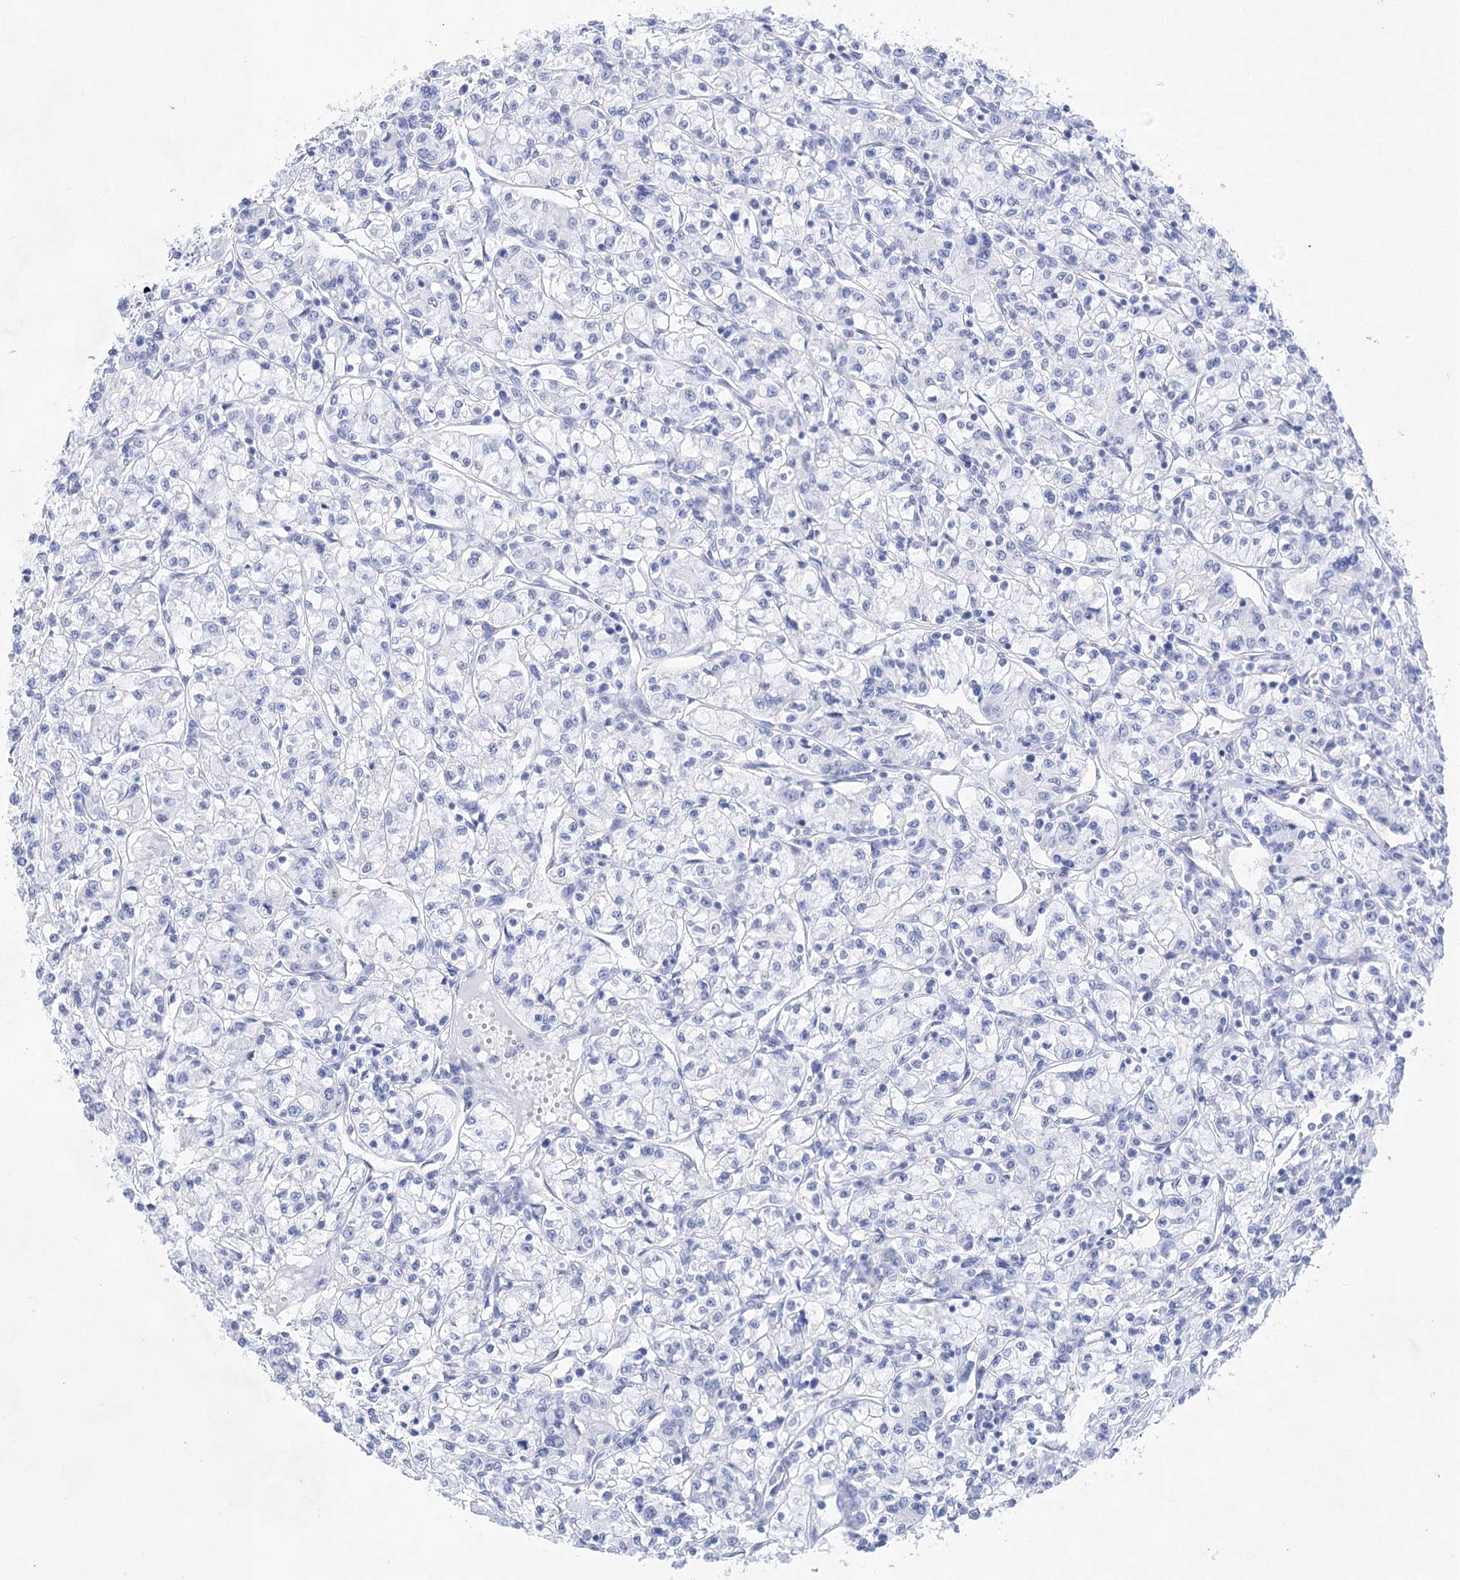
{"staining": {"intensity": "negative", "quantity": "none", "location": "none"}, "tissue": "renal cancer", "cell_type": "Tumor cells", "image_type": "cancer", "snomed": [{"axis": "morphology", "description": "Adenocarcinoma, NOS"}, {"axis": "topography", "description": "Kidney"}], "caption": "High magnification brightfield microscopy of renal cancer stained with DAB (3,3'-diaminobenzidine) (brown) and counterstained with hematoxylin (blue): tumor cells show no significant positivity.", "gene": "LALBA", "patient": {"sex": "female", "age": 59}}